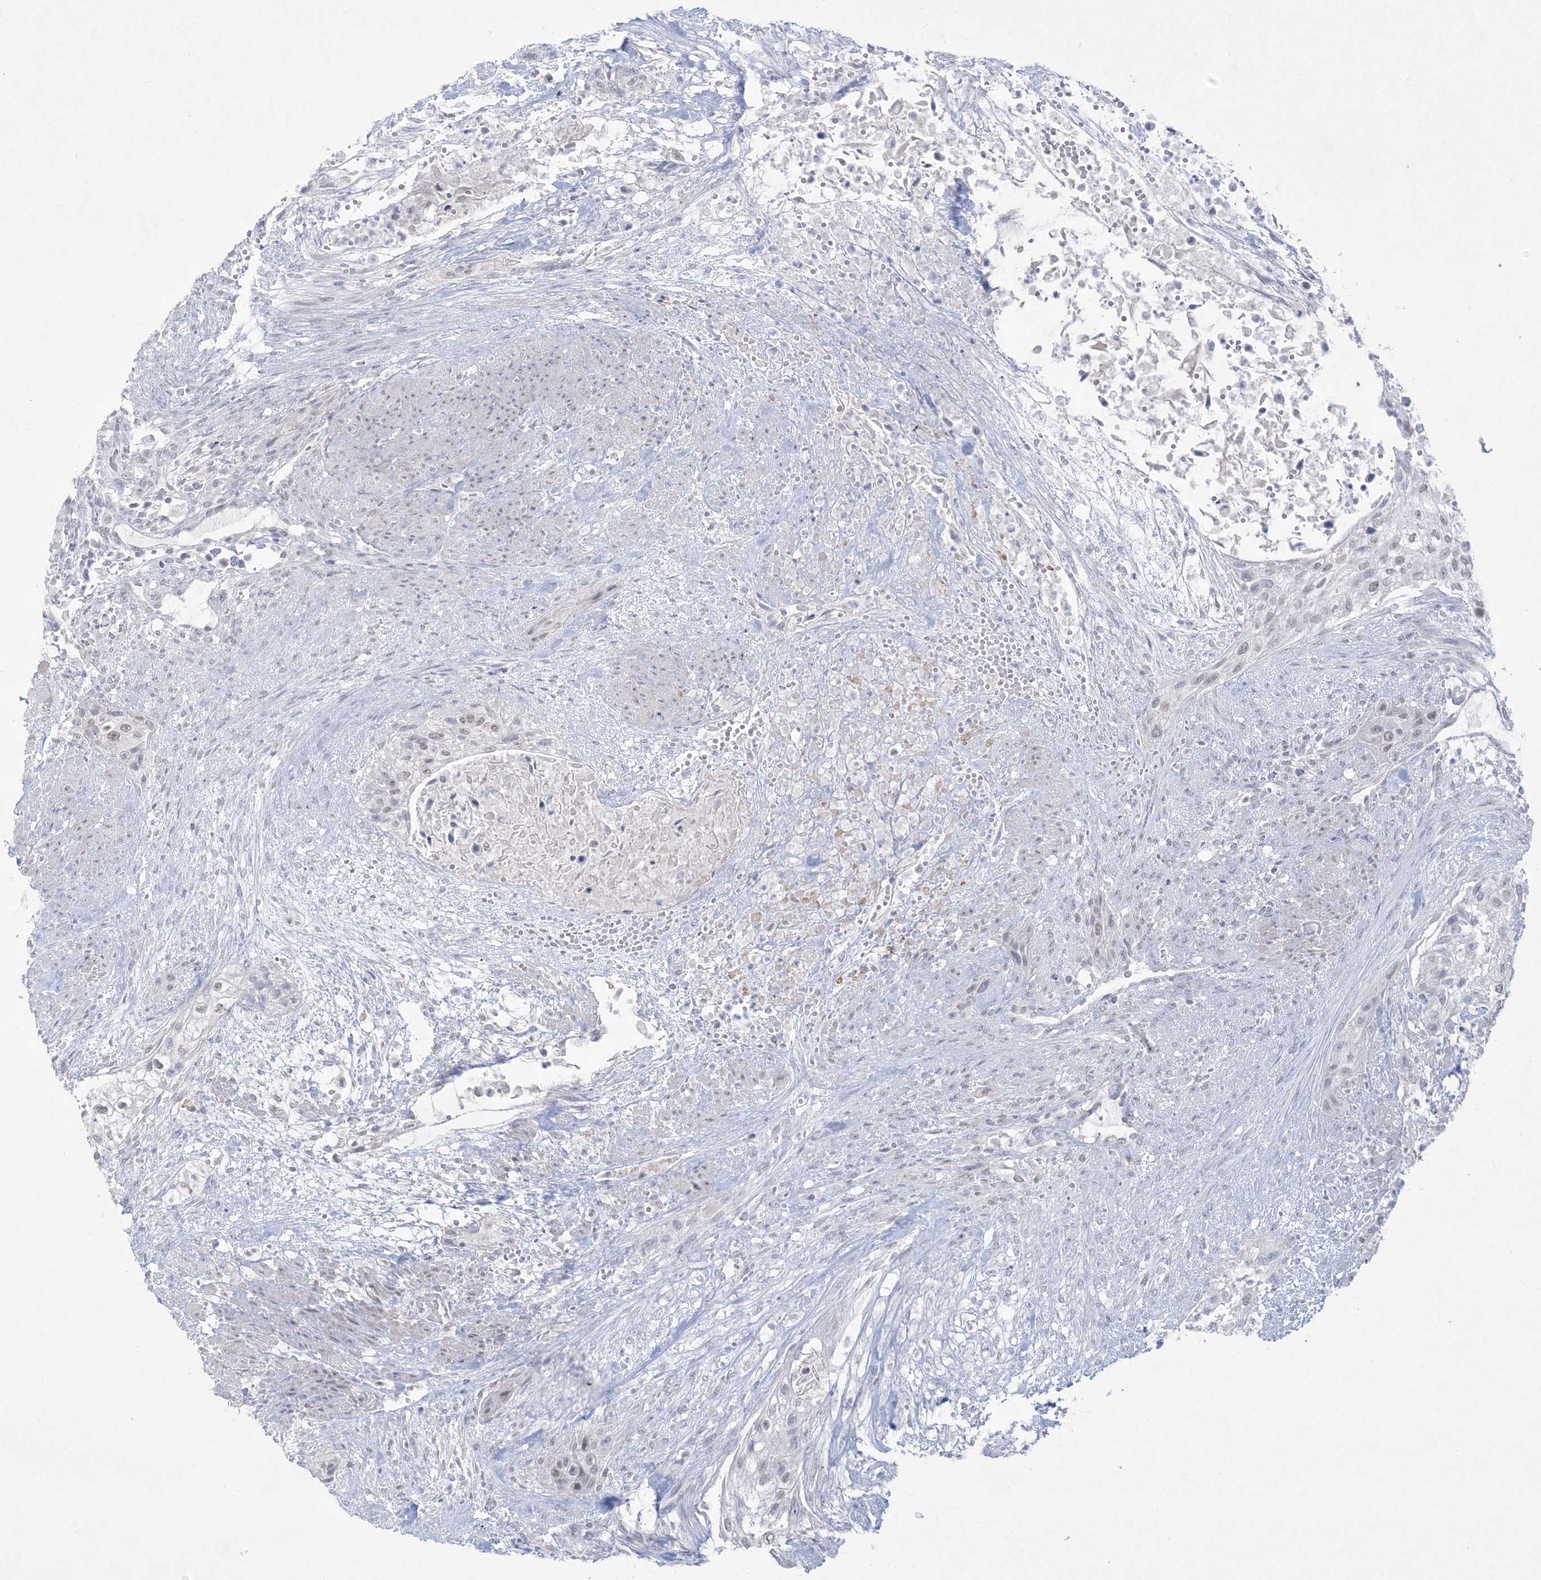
{"staining": {"intensity": "weak", "quantity": ">75%", "location": "nuclear"}, "tissue": "urothelial cancer", "cell_type": "Tumor cells", "image_type": "cancer", "snomed": [{"axis": "morphology", "description": "Urothelial carcinoma, High grade"}, {"axis": "topography", "description": "Urinary bladder"}], "caption": "There is low levels of weak nuclear positivity in tumor cells of urothelial carcinoma (high-grade), as demonstrated by immunohistochemical staining (brown color).", "gene": "HOMEZ", "patient": {"sex": "male", "age": 35}}